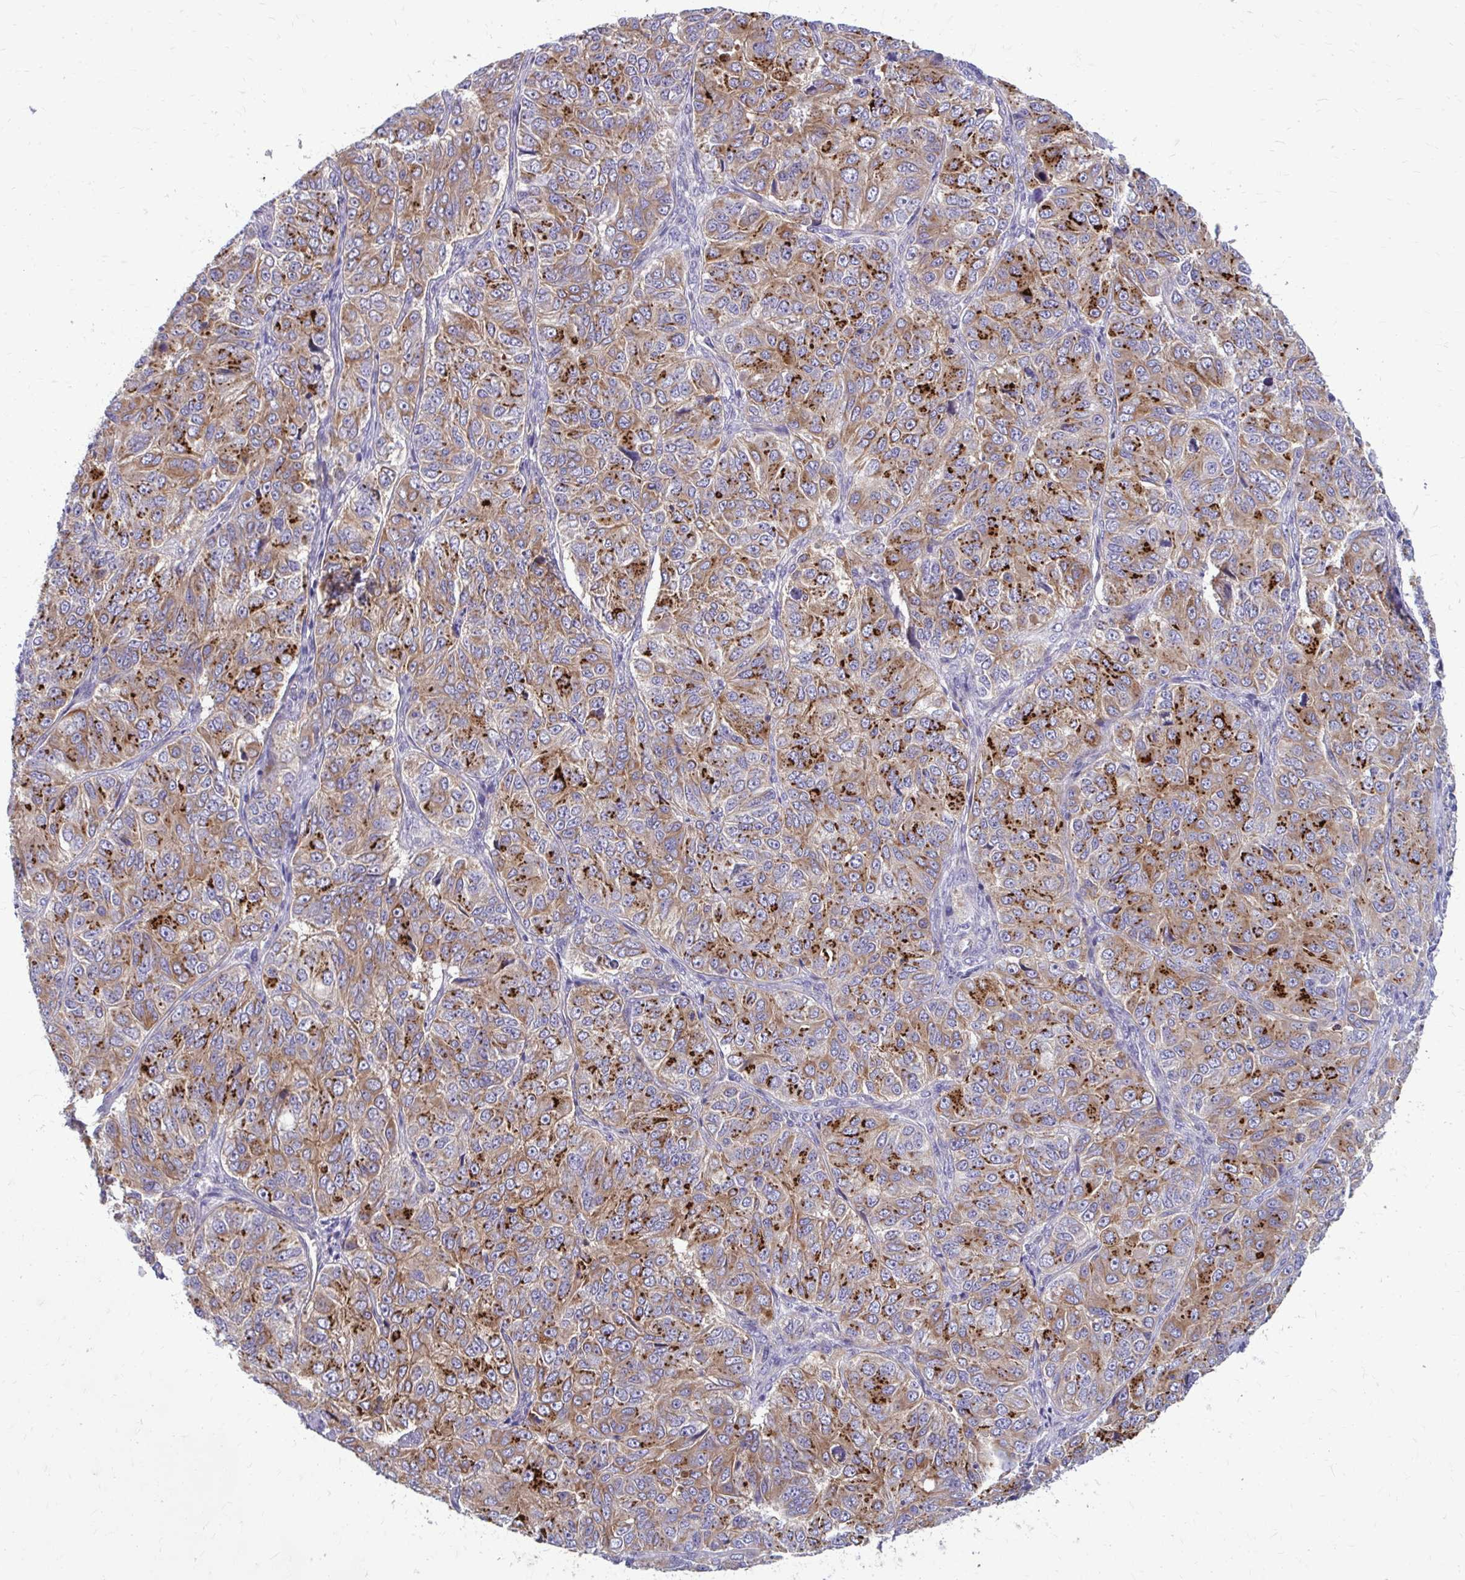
{"staining": {"intensity": "strong", "quantity": "25%-75%", "location": "cytoplasmic/membranous"}, "tissue": "ovarian cancer", "cell_type": "Tumor cells", "image_type": "cancer", "snomed": [{"axis": "morphology", "description": "Carcinoma, endometroid"}, {"axis": "topography", "description": "Ovary"}], "caption": "Immunohistochemical staining of human ovarian cancer (endometroid carcinoma) demonstrates strong cytoplasmic/membranous protein expression in about 25%-75% of tumor cells. (DAB IHC with brightfield microscopy, high magnification).", "gene": "FAP", "patient": {"sex": "female", "age": 51}}